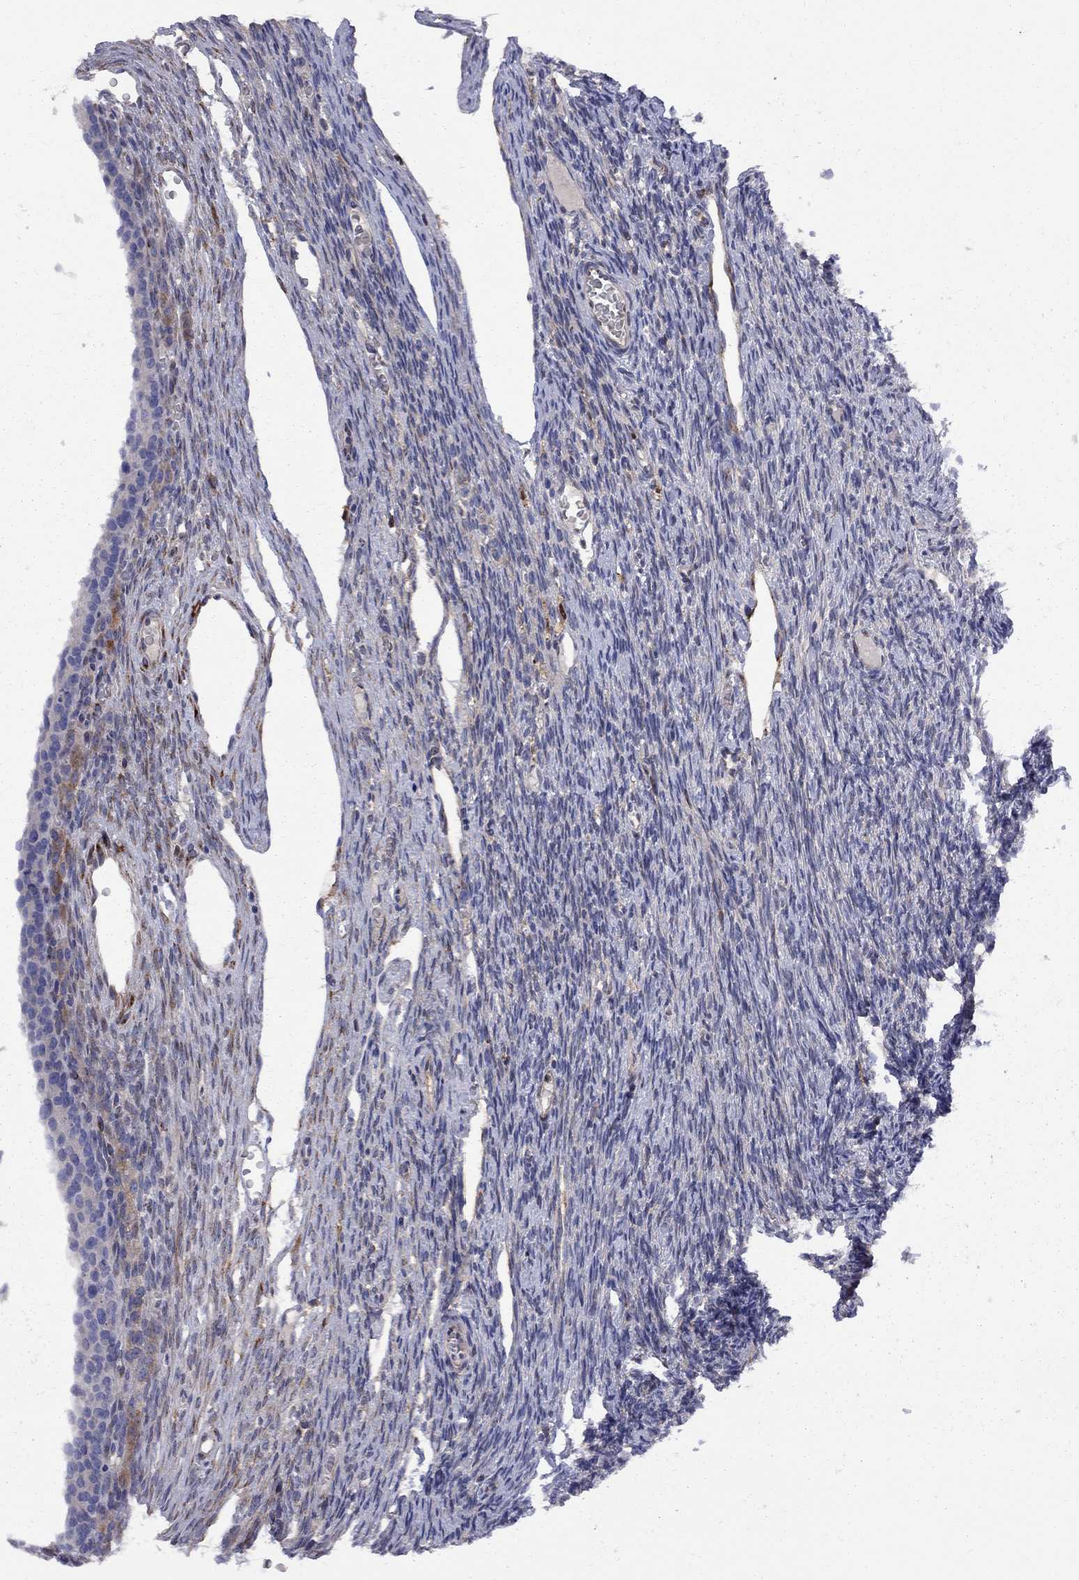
{"staining": {"intensity": "moderate", "quantity": "<25%", "location": "cytoplasmic/membranous"}, "tissue": "ovary", "cell_type": "Follicle cells", "image_type": "normal", "snomed": [{"axis": "morphology", "description": "Normal tissue, NOS"}, {"axis": "topography", "description": "Ovary"}], "caption": "High-power microscopy captured an IHC image of unremarkable ovary, revealing moderate cytoplasmic/membranous positivity in approximately <25% of follicle cells.", "gene": "MTHFR", "patient": {"sex": "female", "age": 27}}